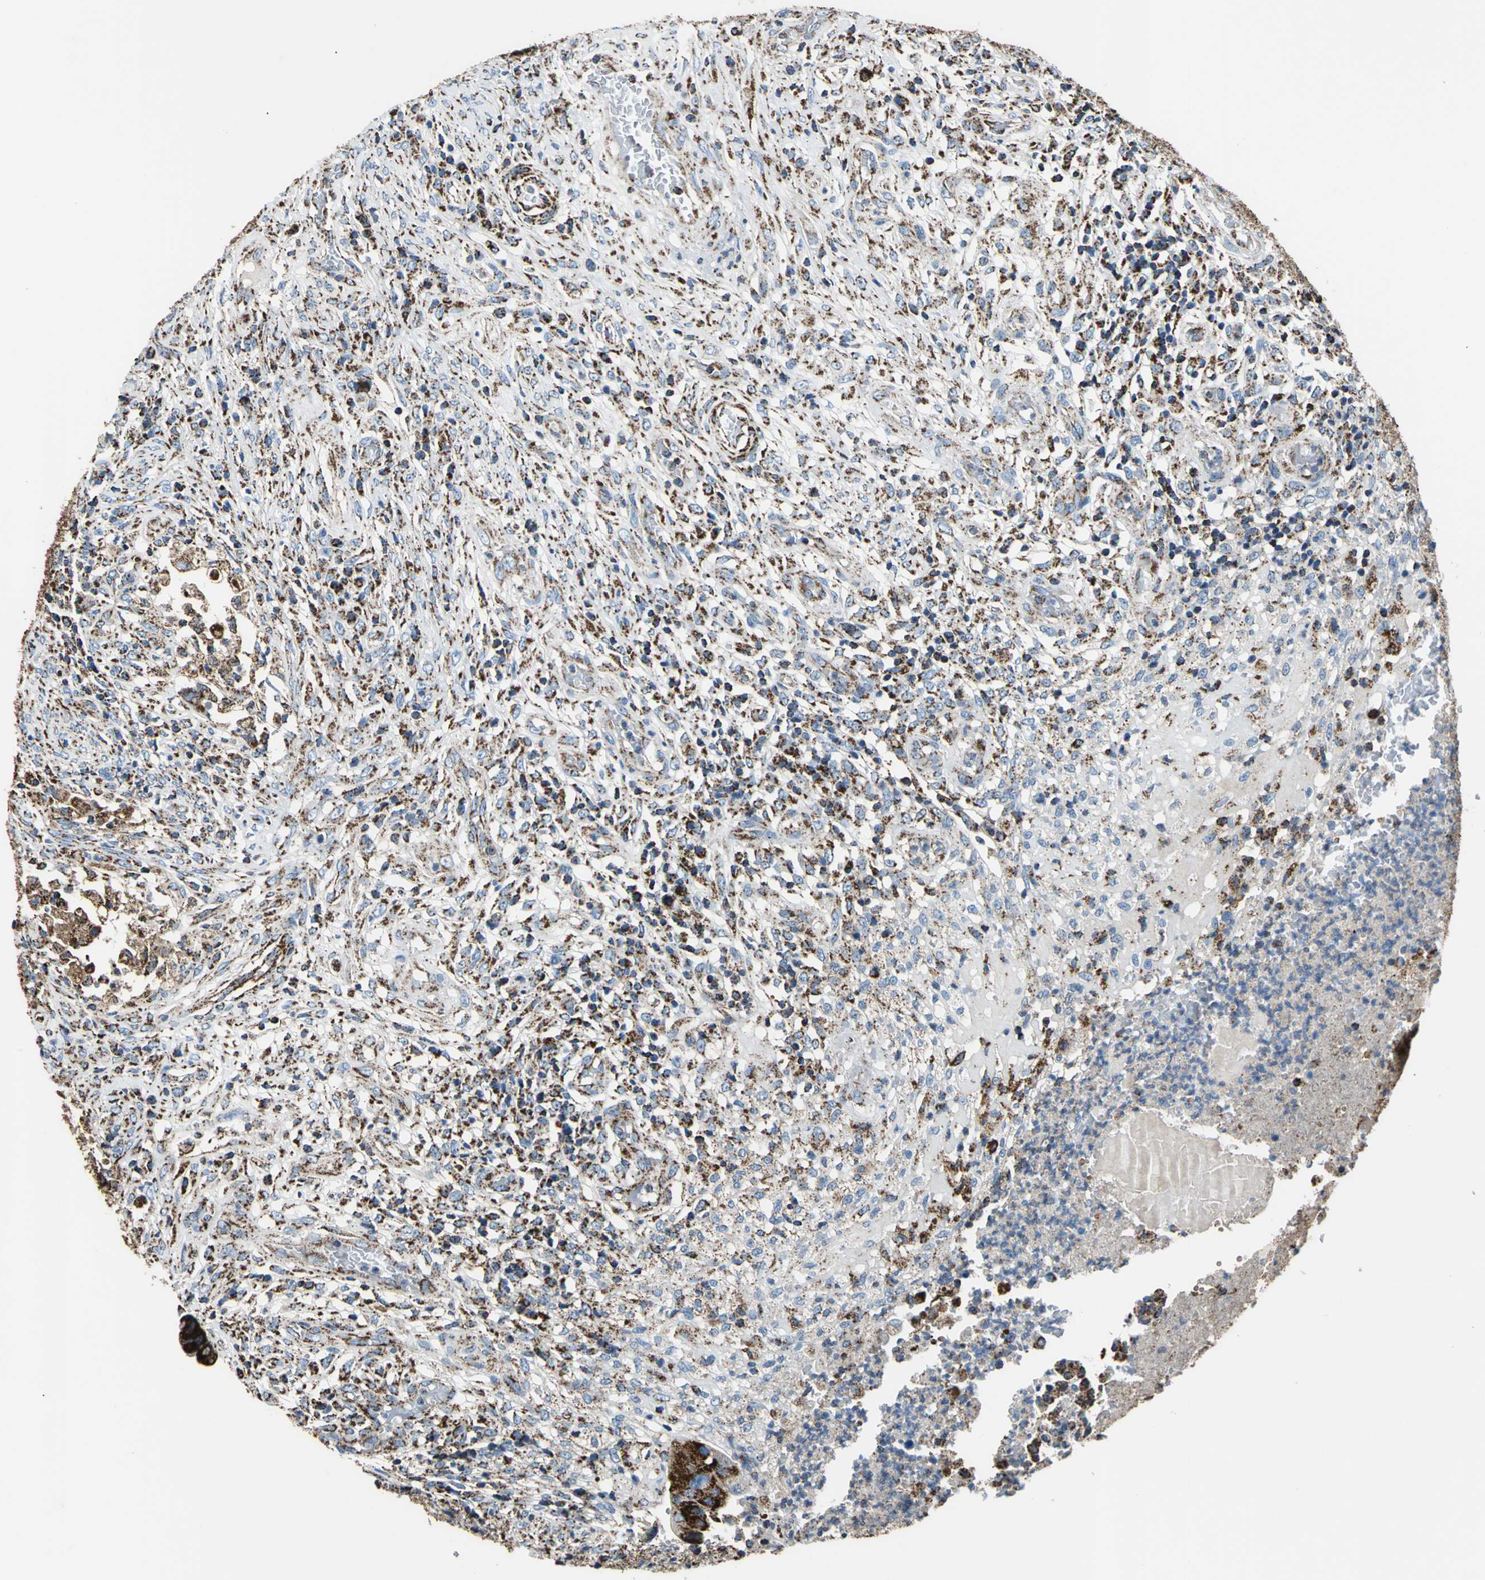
{"staining": {"intensity": "strong", "quantity": ">75%", "location": "cytoplasmic/membranous"}, "tissue": "colorectal cancer", "cell_type": "Tumor cells", "image_type": "cancer", "snomed": [{"axis": "morphology", "description": "Adenocarcinoma, NOS"}, {"axis": "topography", "description": "Rectum"}], "caption": "Colorectal cancer (adenocarcinoma) was stained to show a protein in brown. There is high levels of strong cytoplasmic/membranous staining in approximately >75% of tumor cells.", "gene": "ECH1", "patient": {"sex": "female", "age": 71}}